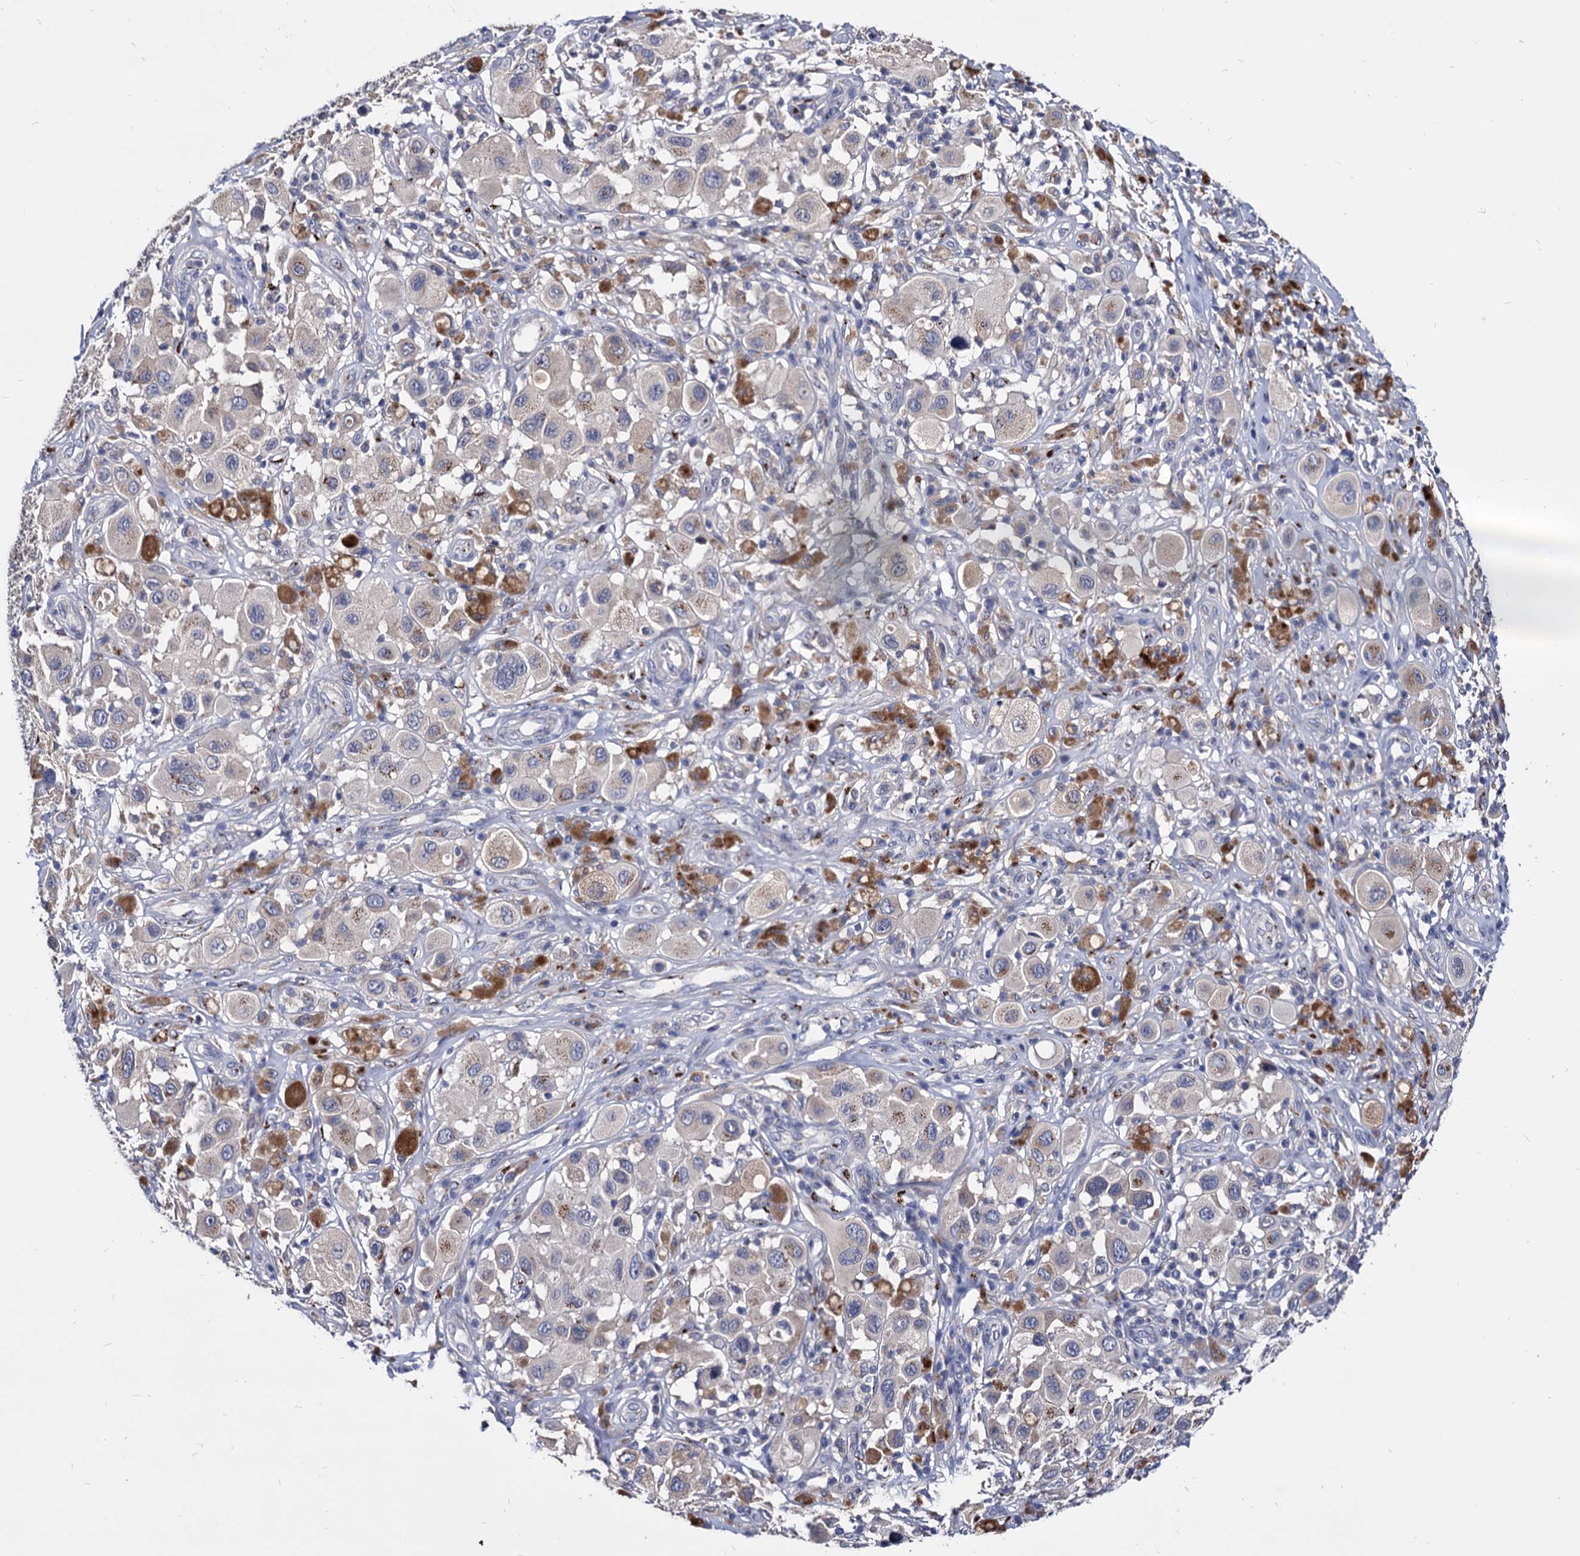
{"staining": {"intensity": "negative", "quantity": "none", "location": "none"}, "tissue": "melanoma", "cell_type": "Tumor cells", "image_type": "cancer", "snomed": [{"axis": "morphology", "description": "Malignant melanoma, Metastatic site"}, {"axis": "topography", "description": "Skin"}], "caption": "A histopathology image of human melanoma is negative for staining in tumor cells. (DAB (3,3'-diaminobenzidine) immunohistochemistry, high magnification).", "gene": "ESD", "patient": {"sex": "male", "age": 41}}